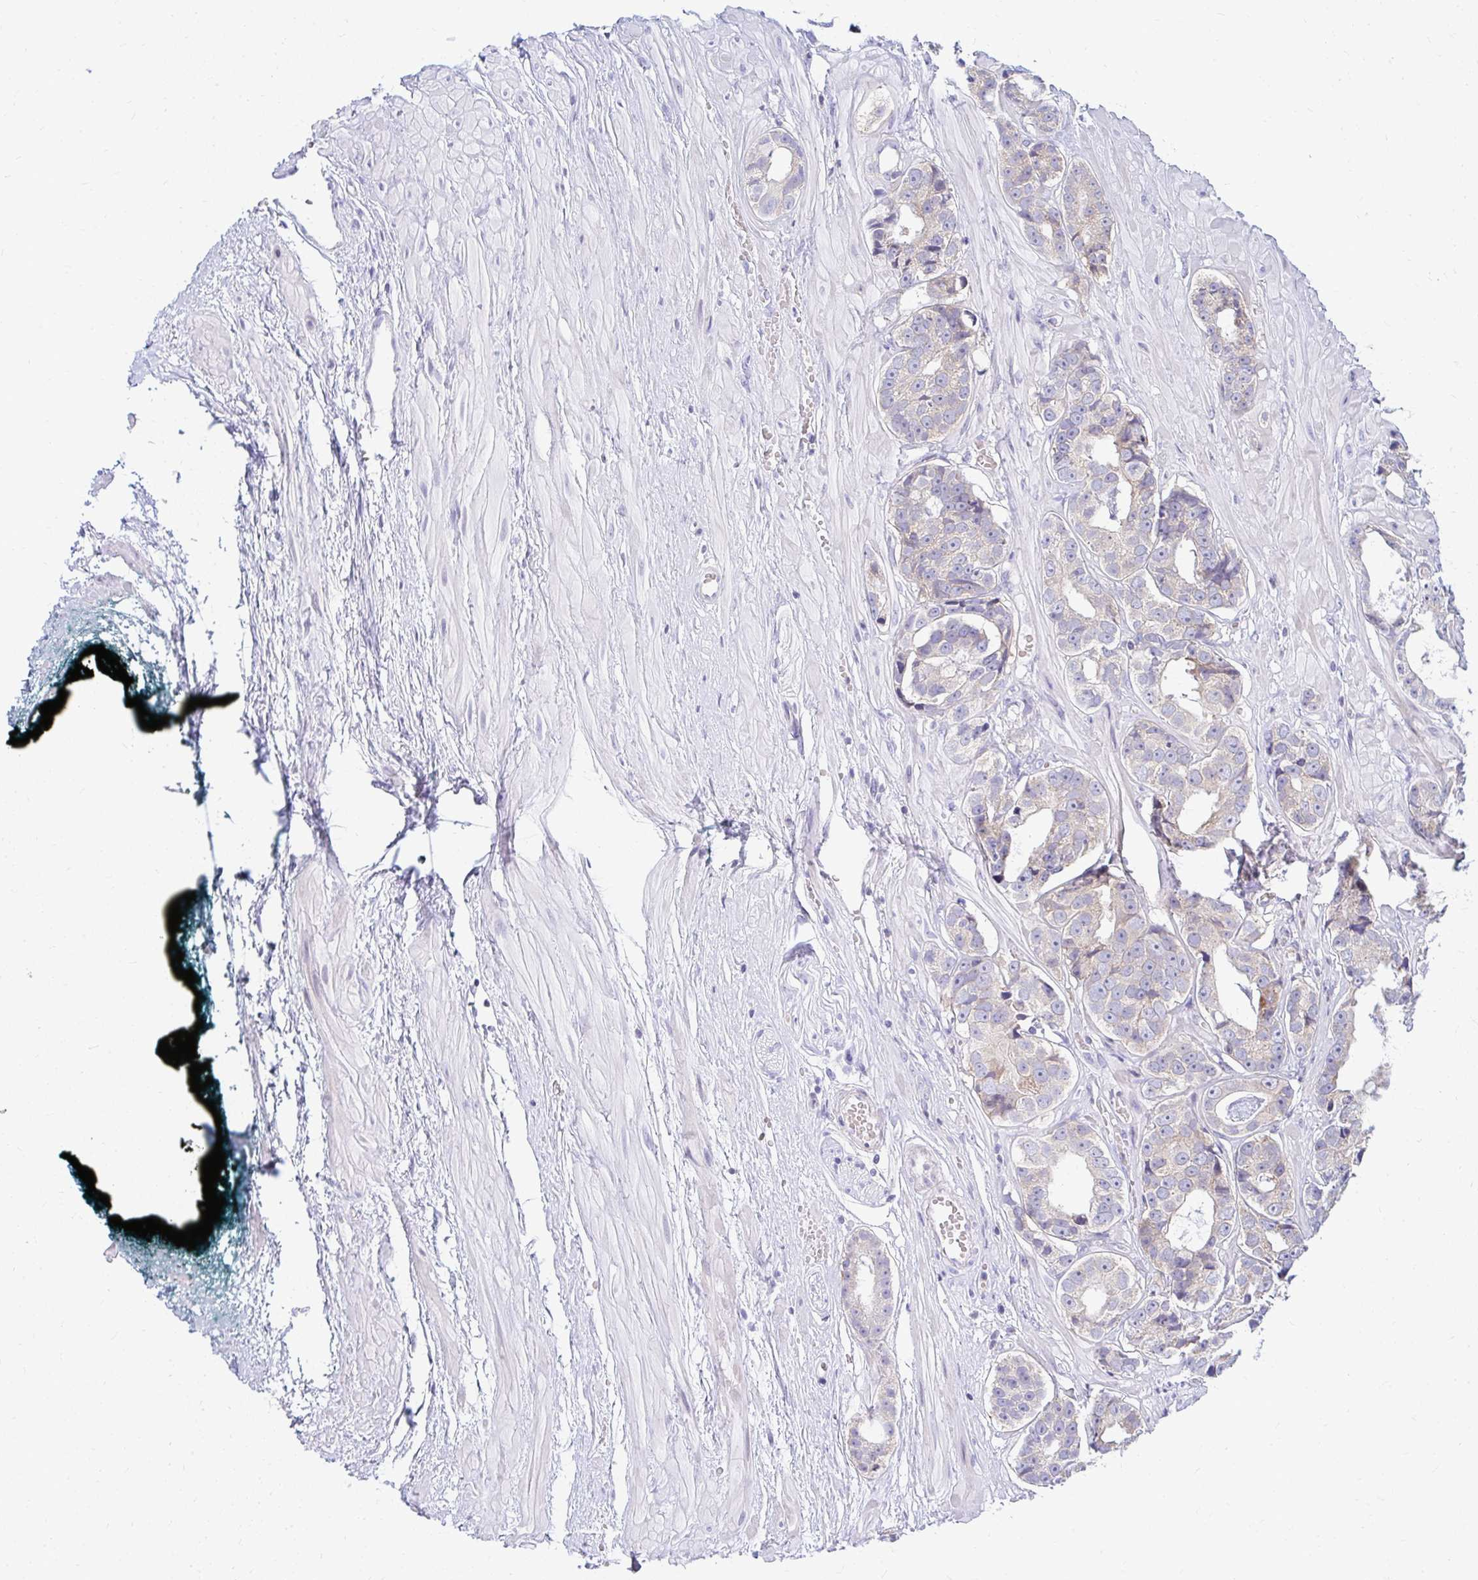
{"staining": {"intensity": "weak", "quantity": "<25%", "location": "cytoplasmic/membranous"}, "tissue": "prostate cancer", "cell_type": "Tumor cells", "image_type": "cancer", "snomed": [{"axis": "morphology", "description": "Adenocarcinoma, High grade"}, {"axis": "topography", "description": "Prostate"}], "caption": "An immunohistochemistry image of prostate high-grade adenocarcinoma is shown. There is no staining in tumor cells of prostate high-grade adenocarcinoma.", "gene": "RADIL", "patient": {"sex": "male", "age": 71}}